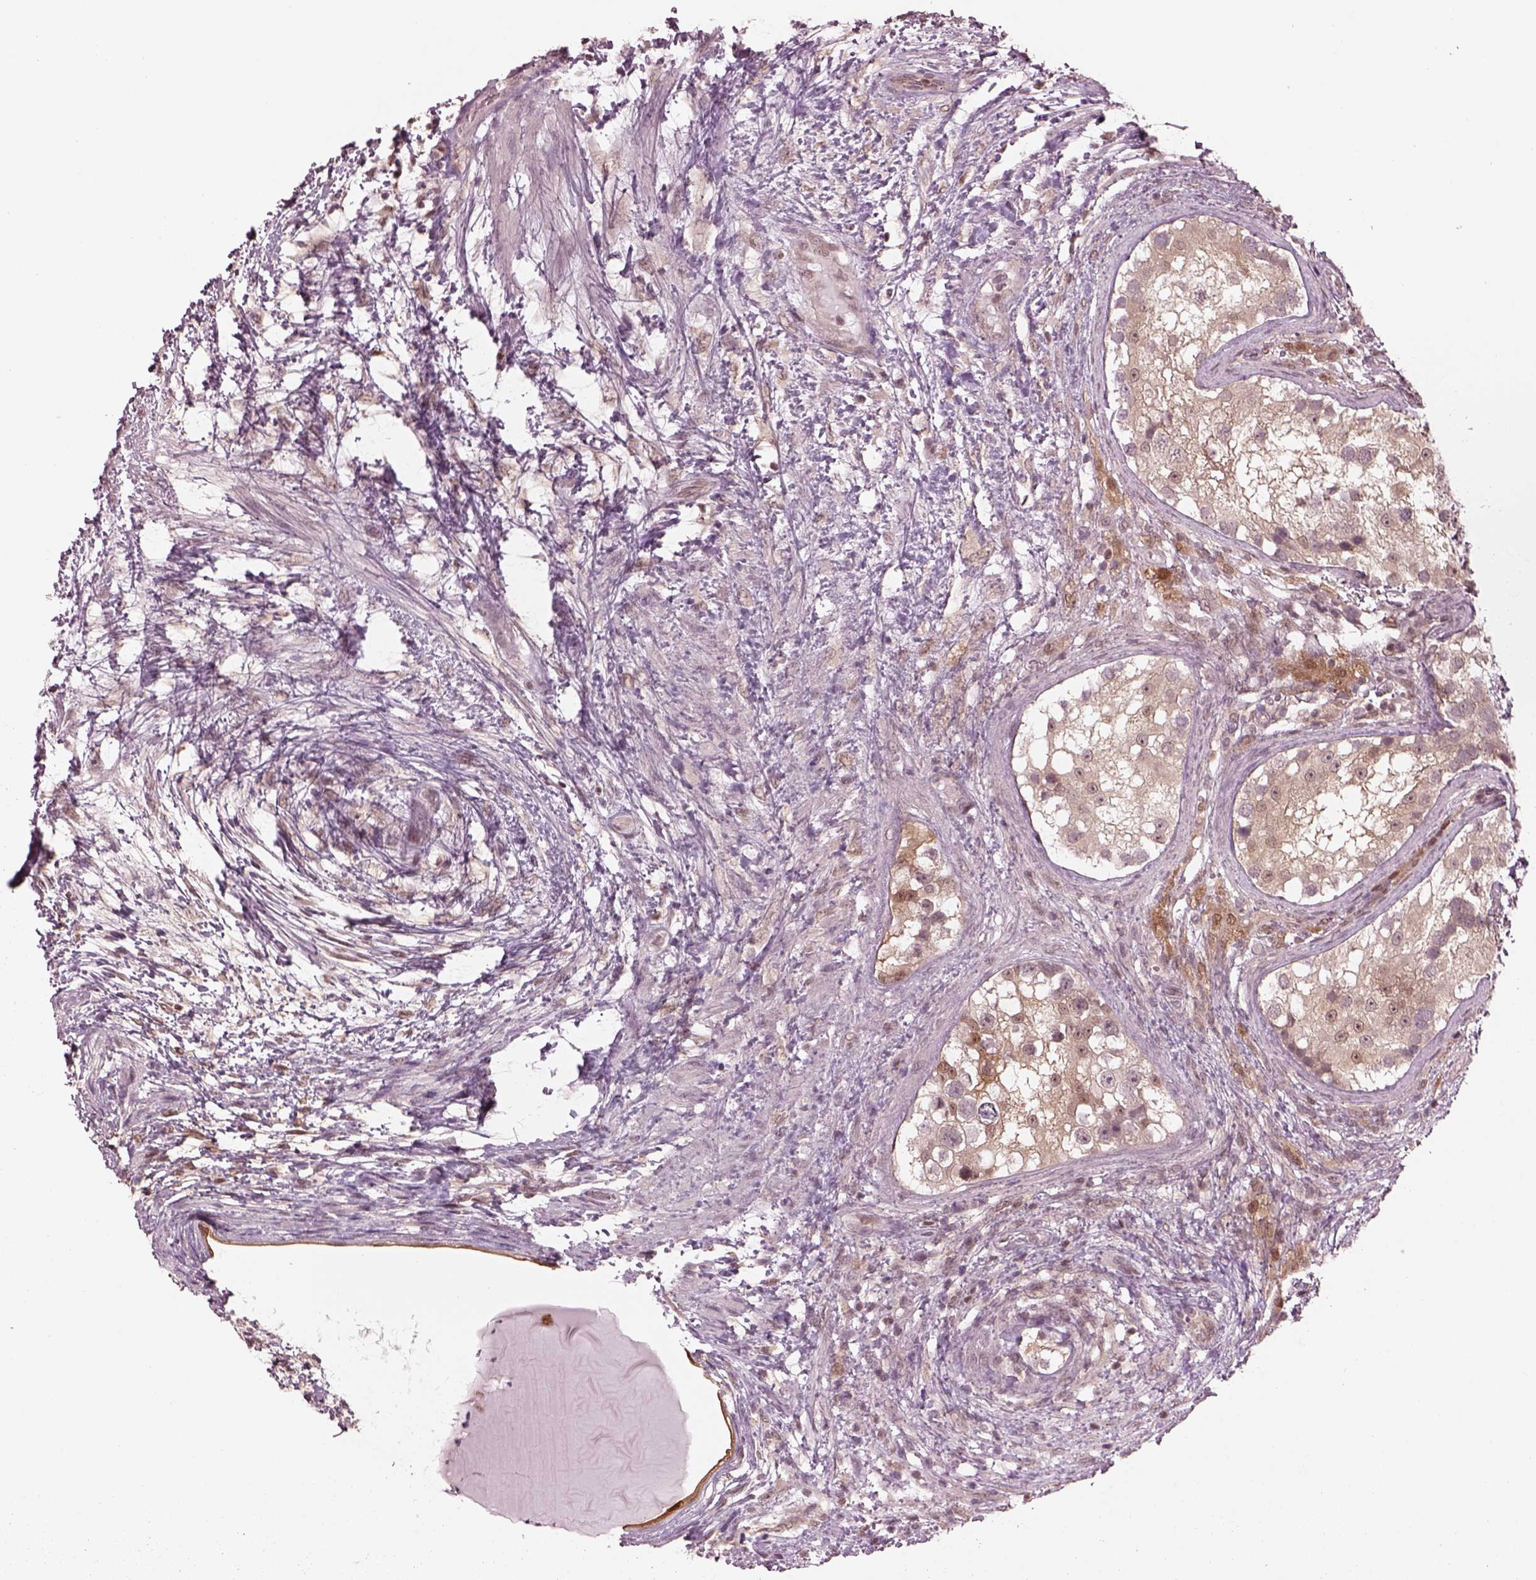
{"staining": {"intensity": "strong", "quantity": "25%-75%", "location": "cytoplasmic/membranous,nuclear"}, "tissue": "testis cancer", "cell_type": "Tumor cells", "image_type": "cancer", "snomed": [{"axis": "morphology", "description": "Carcinoma, Embryonal, NOS"}, {"axis": "topography", "description": "Testis"}], "caption": "A brown stain shows strong cytoplasmic/membranous and nuclear staining of a protein in testis embryonal carcinoma tumor cells.", "gene": "SRI", "patient": {"sex": "male", "age": 24}}